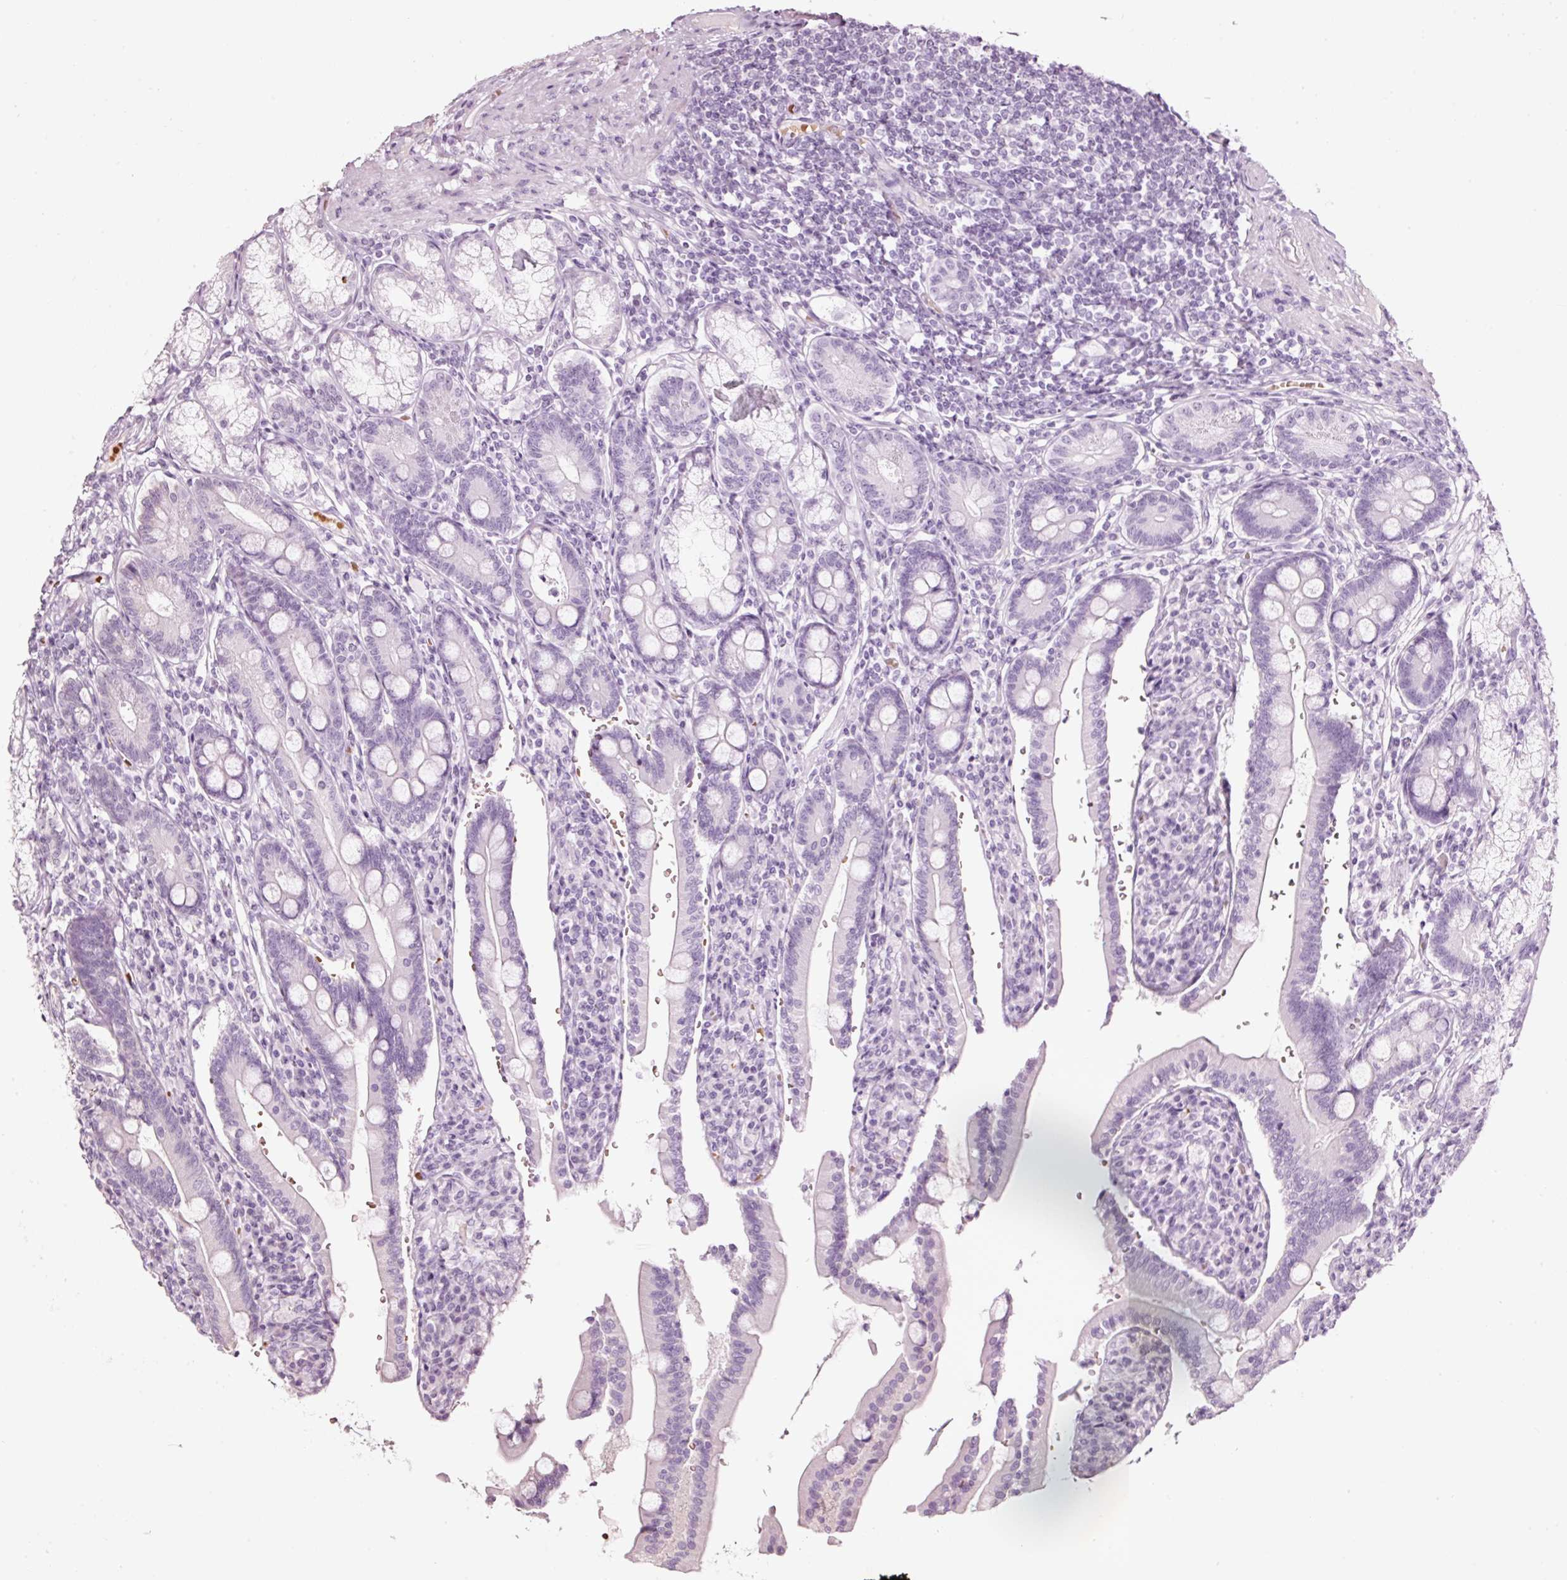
{"staining": {"intensity": "negative", "quantity": "none", "location": "none"}, "tissue": "duodenum", "cell_type": "Glandular cells", "image_type": "normal", "snomed": [{"axis": "morphology", "description": "Normal tissue, NOS"}, {"axis": "topography", "description": "Duodenum"}], "caption": "This is a photomicrograph of IHC staining of unremarkable duodenum, which shows no staining in glandular cells.", "gene": "LDHAL6B", "patient": {"sex": "female", "age": 67}}